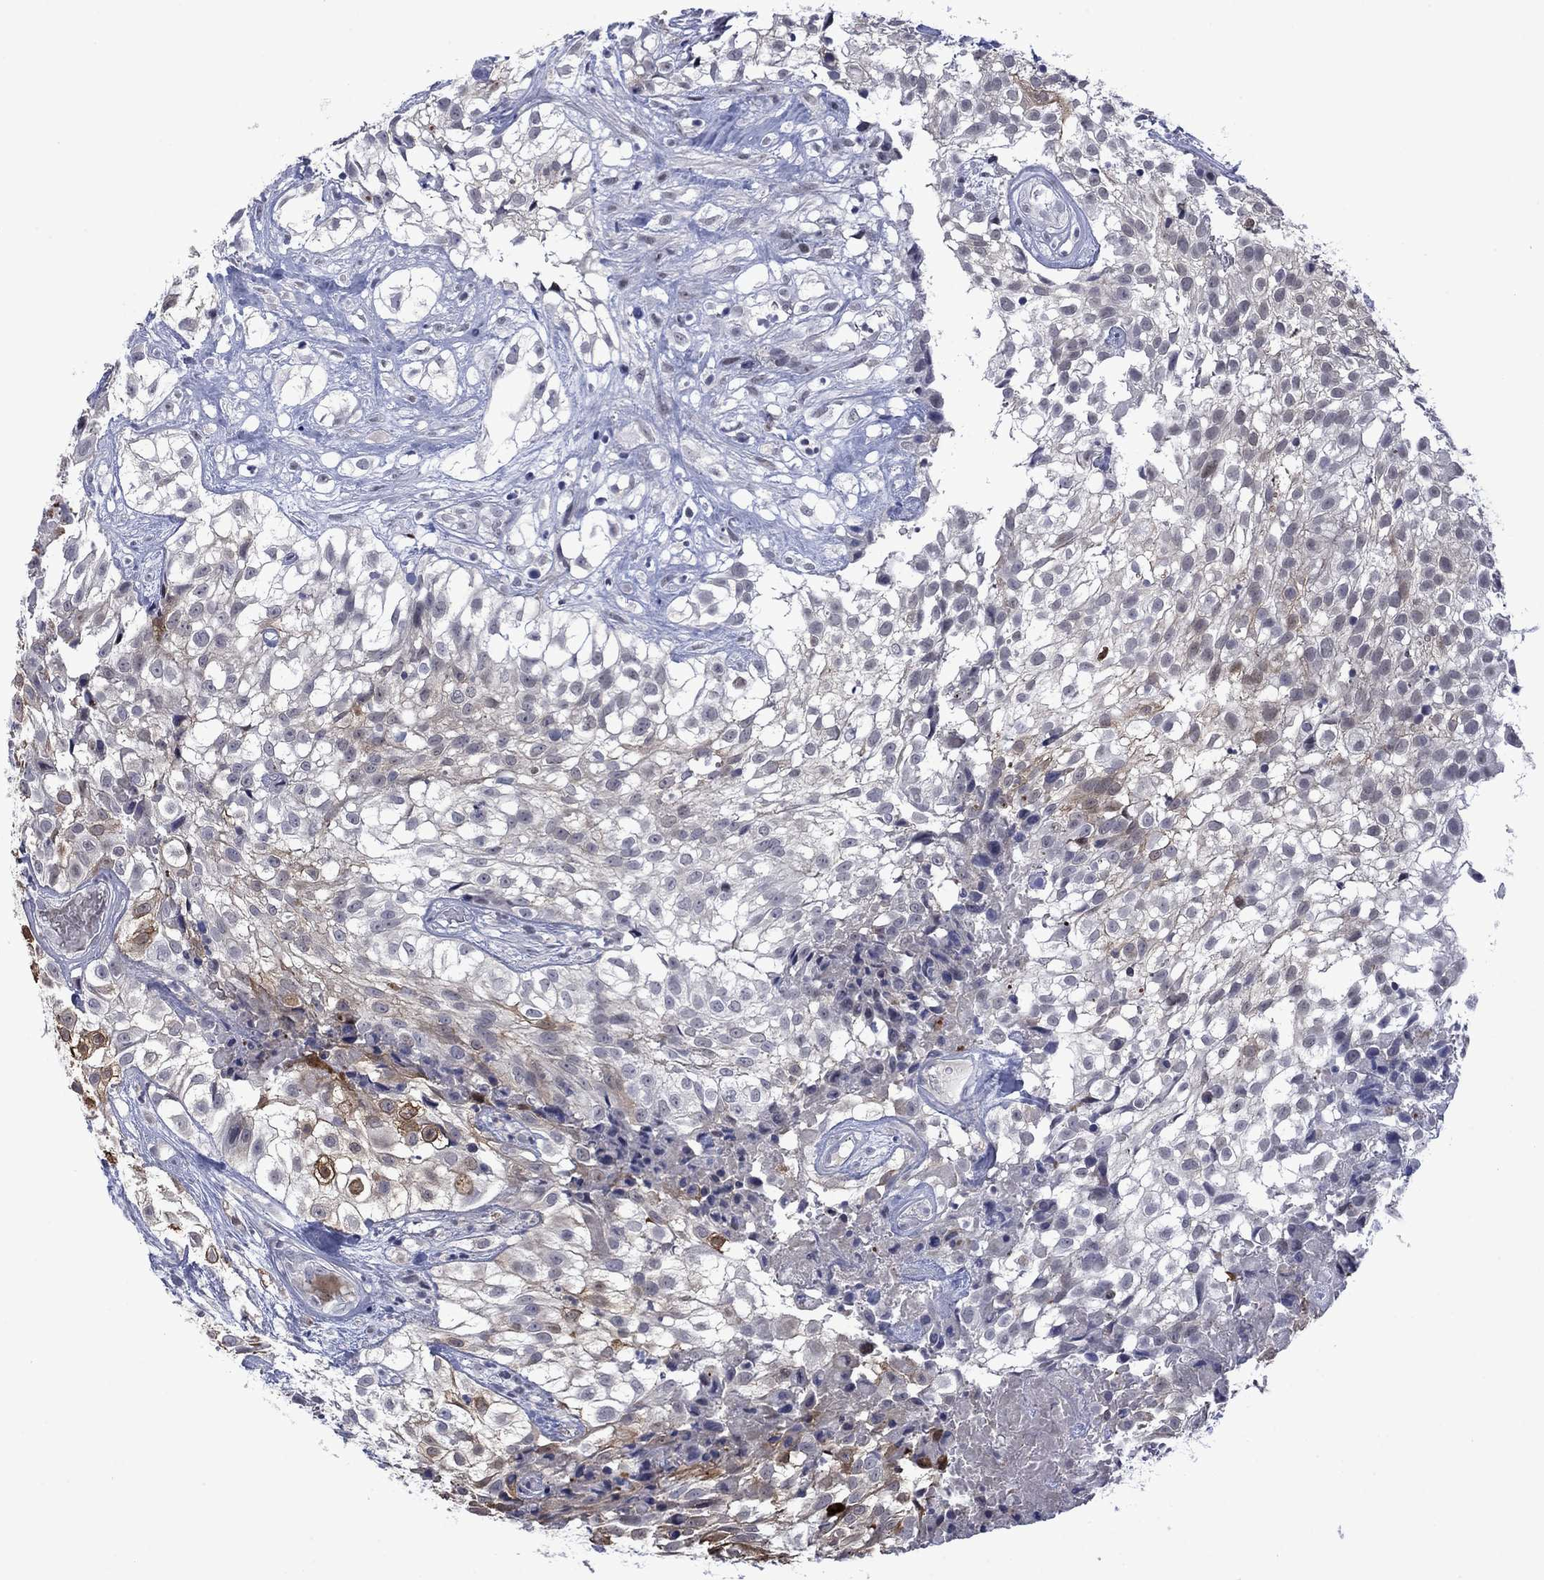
{"staining": {"intensity": "moderate", "quantity": "<25%", "location": "cytoplasmic/membranous"}, "tissue": "urothelial cancer", "cell_type": "Tumor cells", "image_type": "cancer", "snomed": [{"axis": "morphology", "description": "Urothelial carcinoma, High grade"}, {"axis": "topography", "description": "Urinary bladder"}], "caption": "Urothelial cancer was stained to show a protein in brown. There is low levels of moderate cytoplasmic/membranous expression in approximately <25% of tumor cells.", "gene": "AGL", "patient": {"sex": "male", "age": 56}}